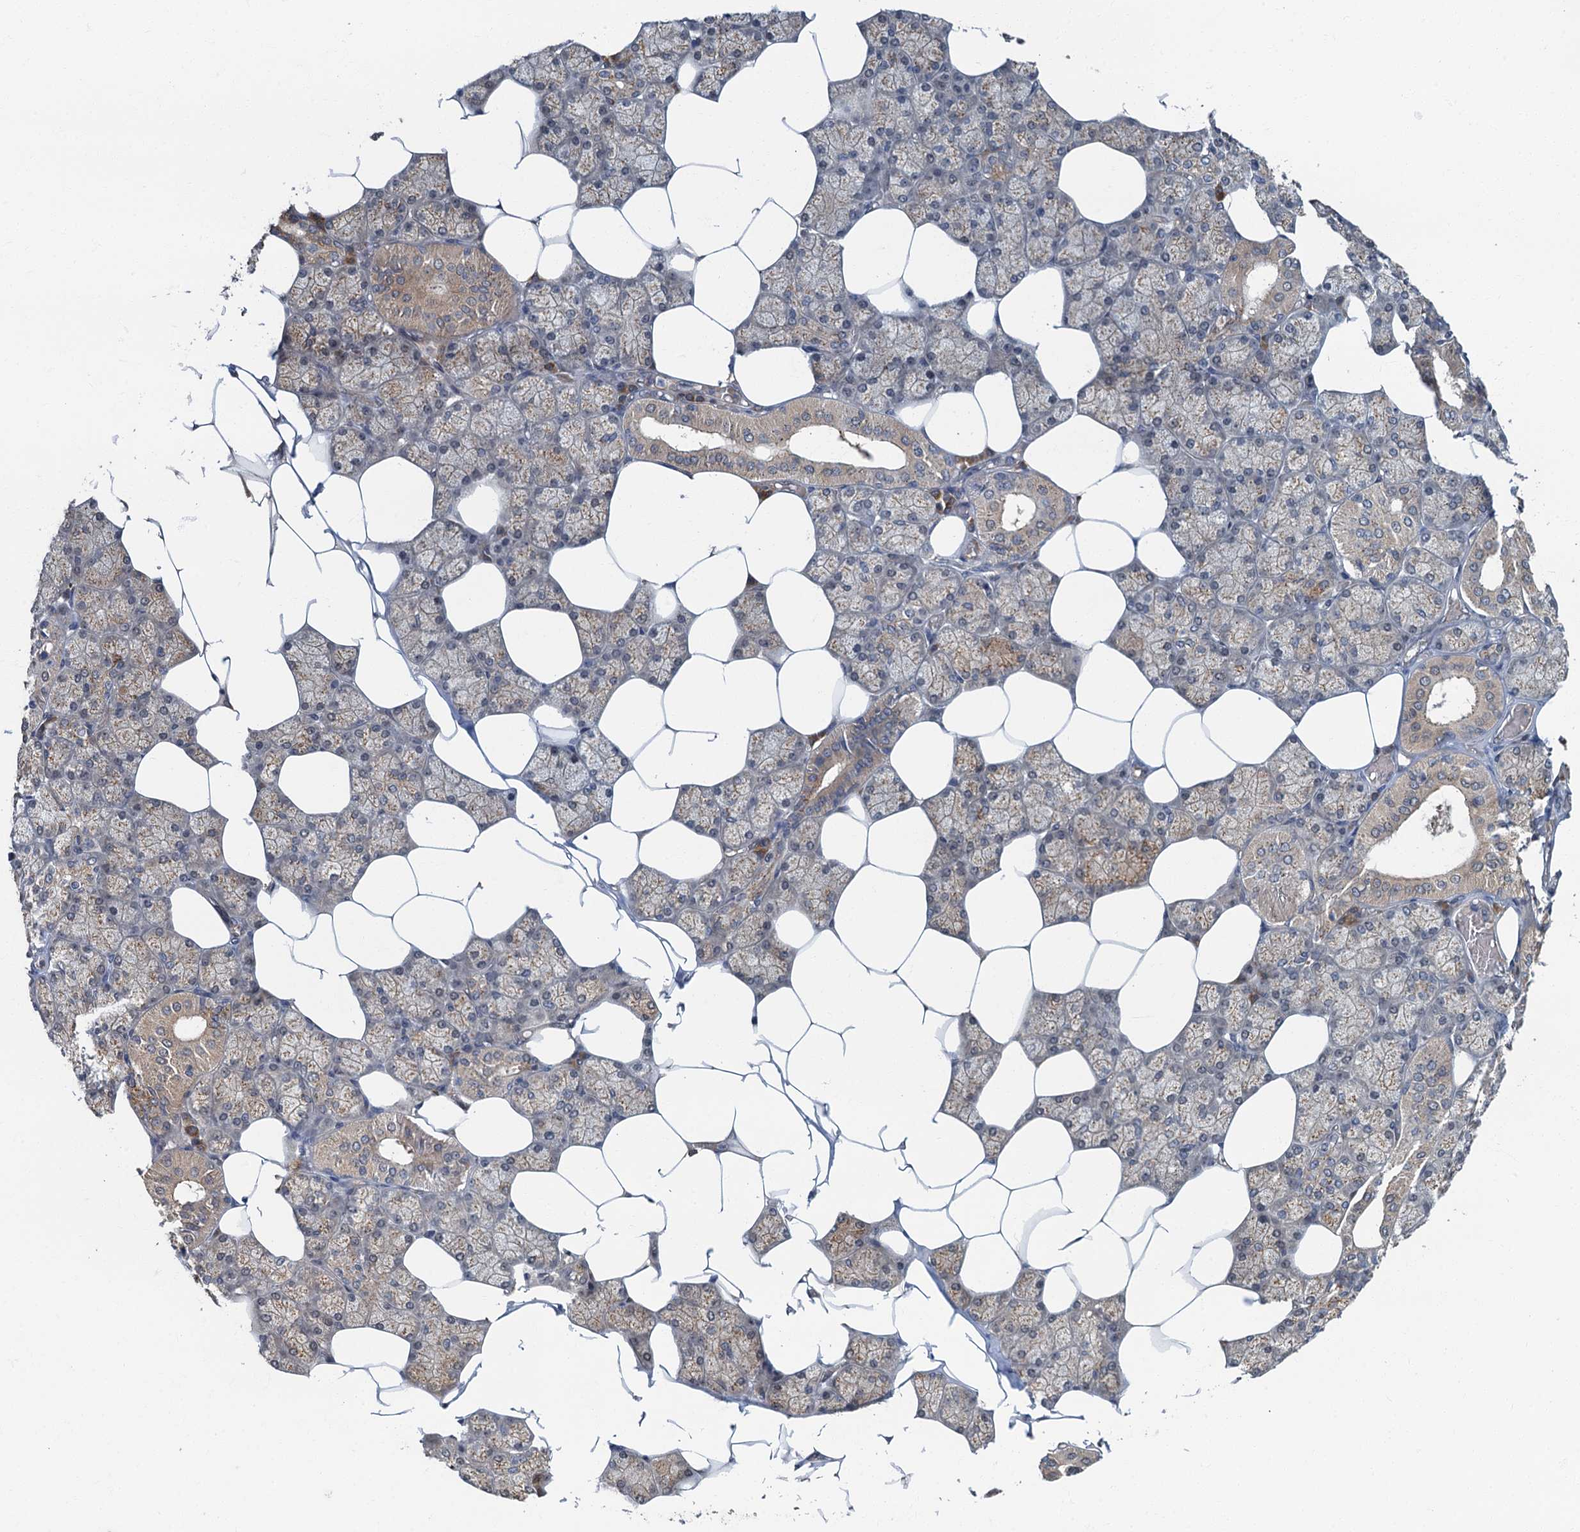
{"staining": {"intensity": "moderate", "quantity": "25%-75%", "location": "cytoplasmic/membranous"}, "tissue": "salivary gland", "cell_type": "Glandular cells", "image_type": "normal", "snomed": [{"axis": "morphology", "description": "Normal tissue, NOS"}, {"axis": "topography", "description": "Salivary gland"}], "caption": "Glandular cells display medium levels of moderate cytoplasmic/membranous staining in approximately 25%-75% of cells in benign human salivary gland.", "gene": "TBCK", "patient": {"sex": "male", "age": 62}}